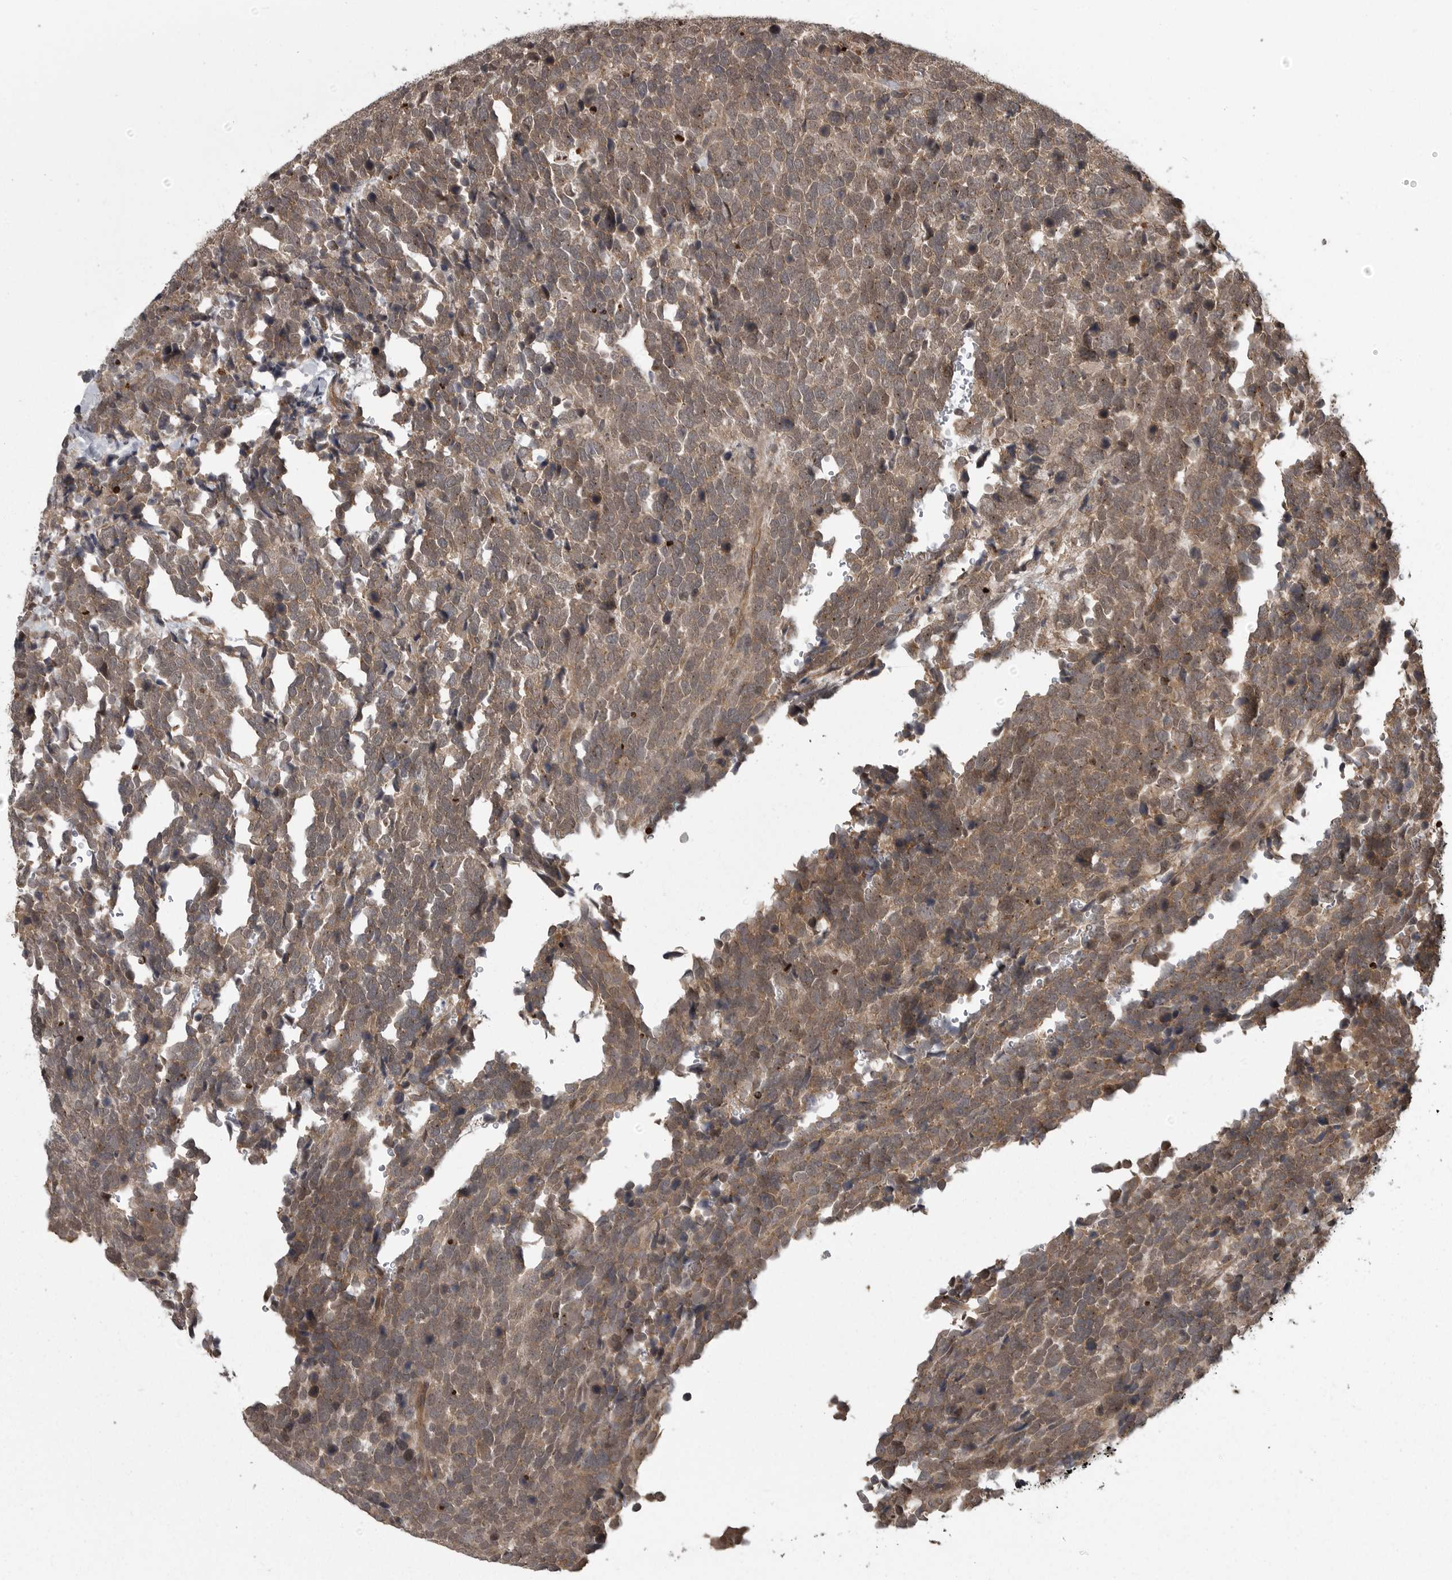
{"staining": {"intensity": "moderate", "quantity": ">75%", "location": "cytoplasmic/membranous"}, "tissue": "urothelial cancer", "cell_type": "Tumor cells", "image_type": "cancer", "snomed": [{"axis": "morphology", "description": "Urothelial carcinoma, High grade"}, {"axis": "topography", "description": "Urinary bladder"}], "caption": "A micrograph of high-grade urothelial carcinoma stained for a protein shows moderate cytoplasmic/membranous brown staining in tumor cells. (brown staining indicates protein expression, while blue staining denotes nuclei).", "gene": "DNAJC8", "patient": {"sex": "female", "age": 82}}